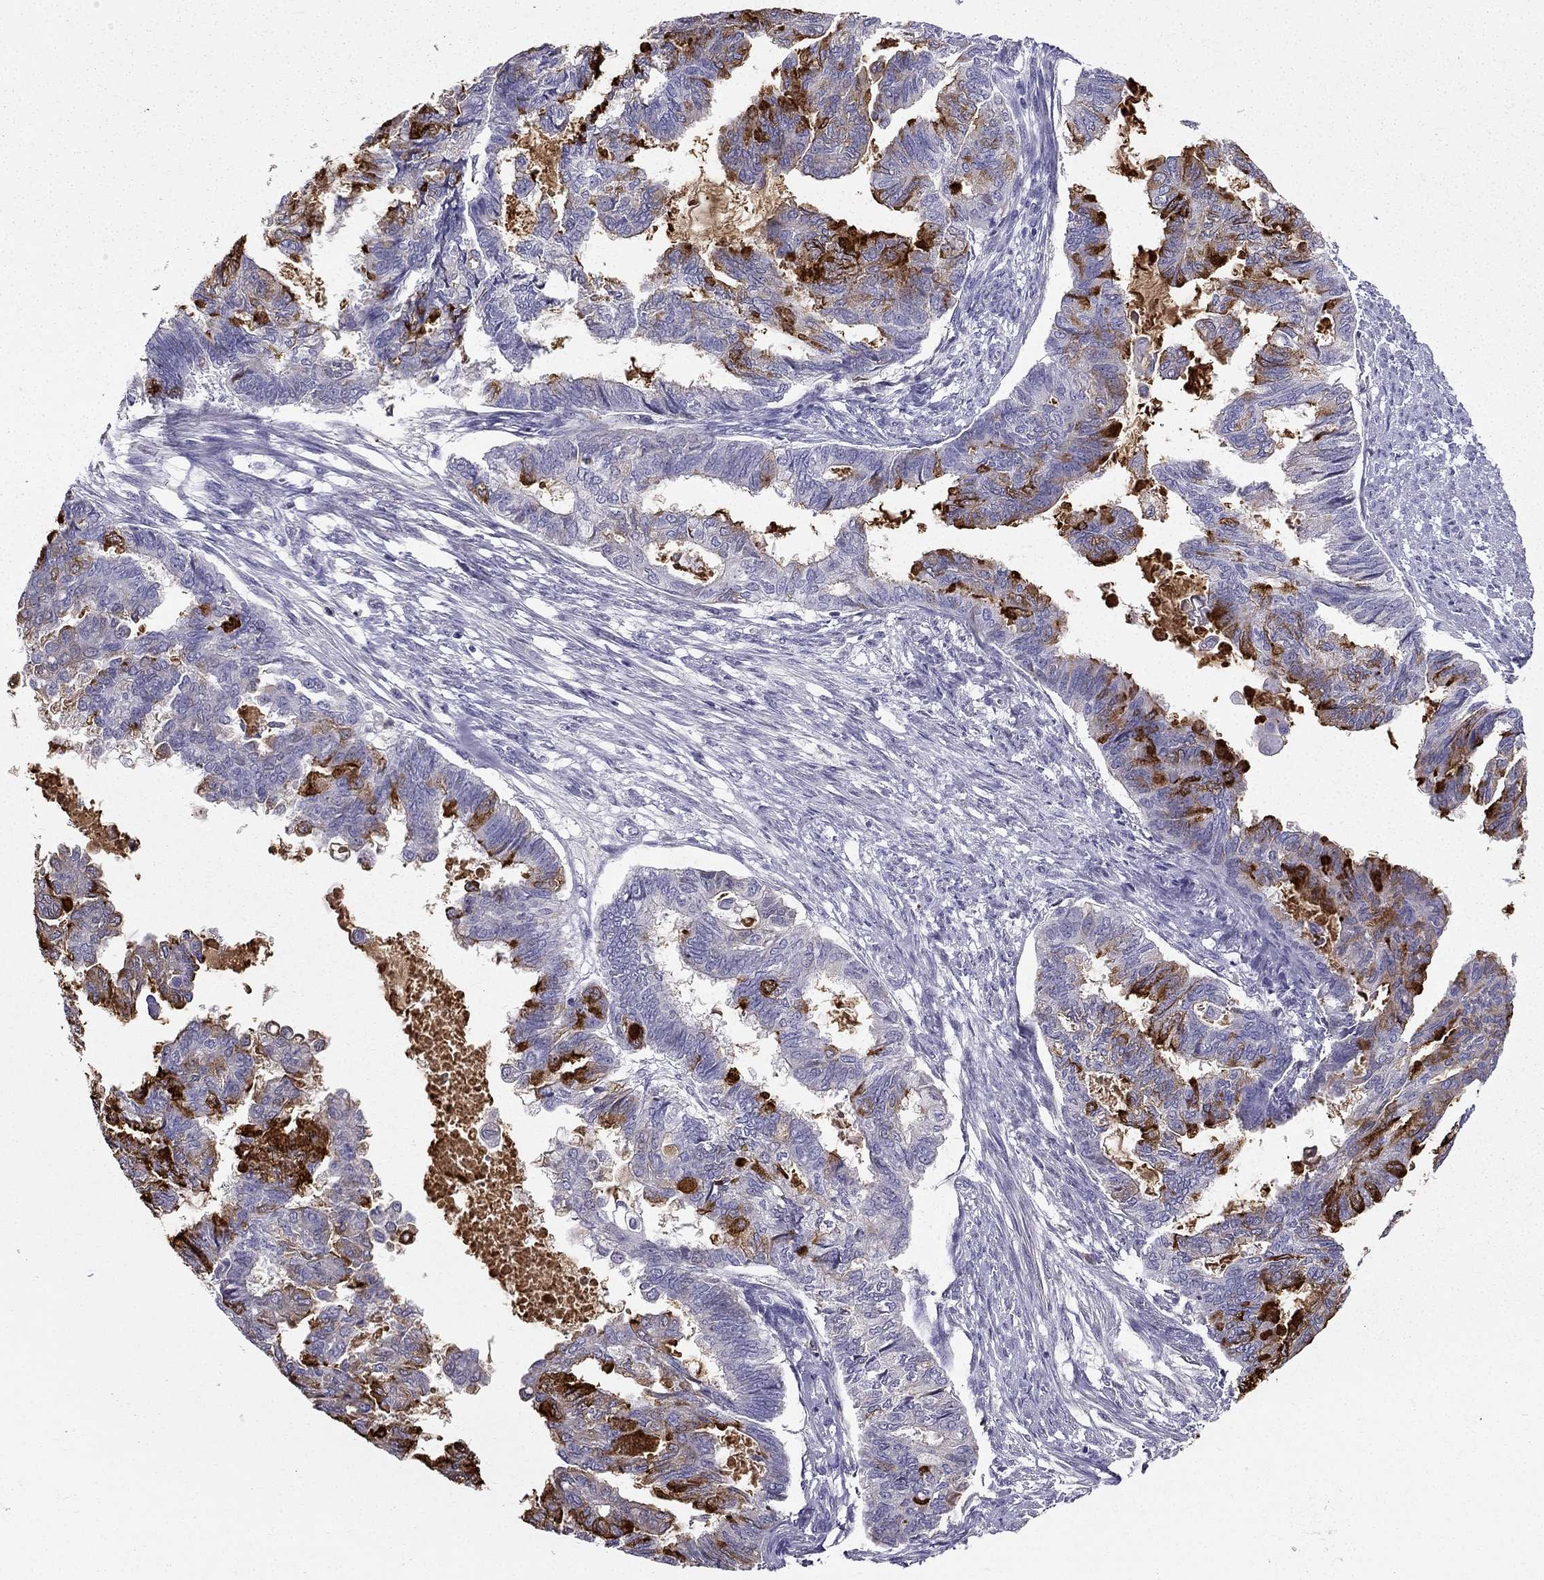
{"staining": {"intensity": "moderate", "quantity": "<25%", "location": "cytoplasmic/membranous"}, "tissue": "endometrial cancer", "cell_type": "Tumor cells", "image_type": "cancer", "snomed": [{"axis": "morphology", "description": "Adenocarcinoma, NOS"}, {"axis": "topography", "description": "Endometrium"}], "caption": "Endometrial cancer tissue reveals moderate cytoplasmic/membranous expression in approximately <25% of tumor cells (brown staining indicates protein expression, while blue staining denotes nuclei).", "gene": "TFF3", "patient": {"sex": "female", "age": 86}}